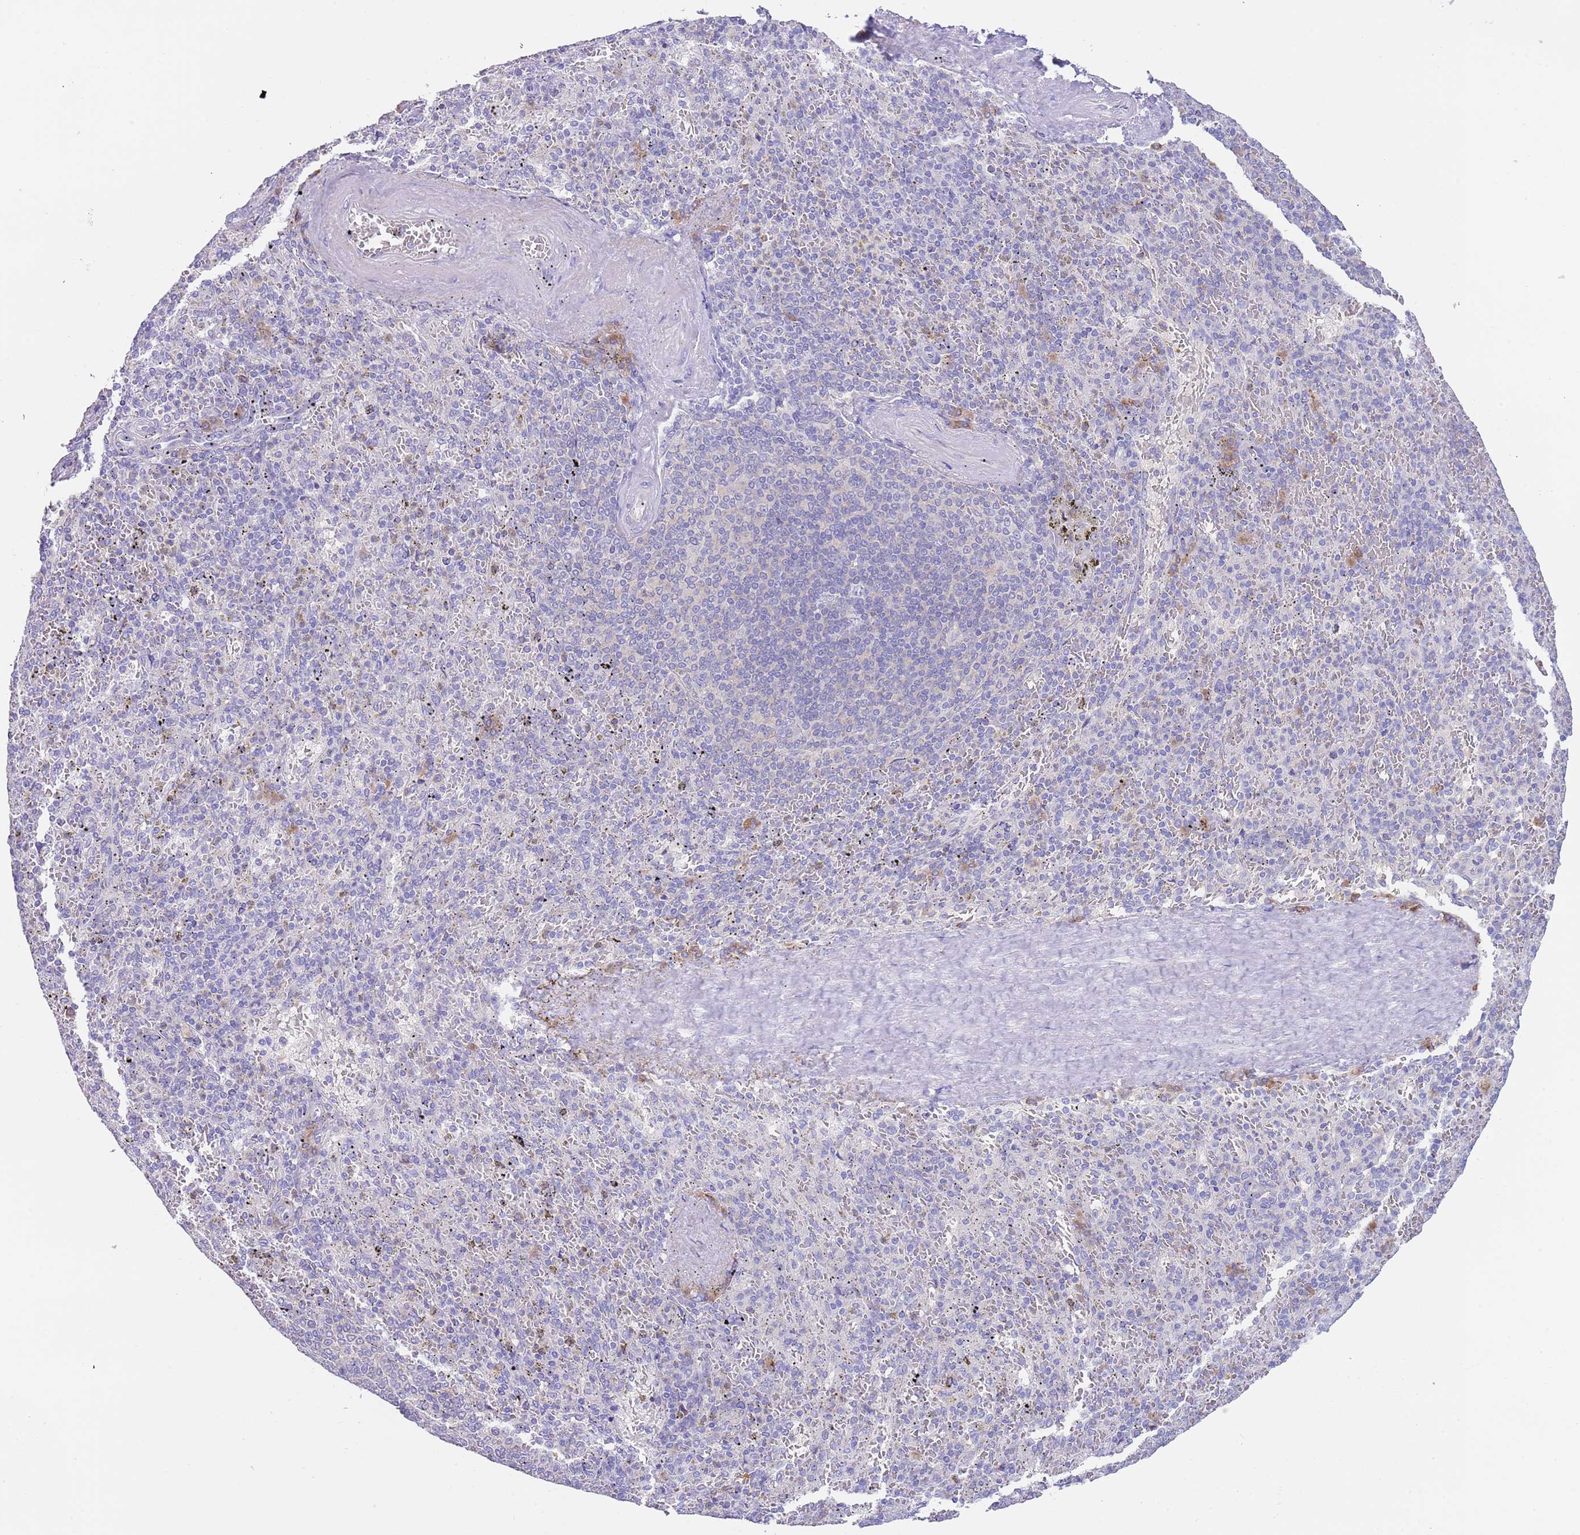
{"staining": {"intensity": "negative", "quantity": "none", "location": "none"}, "tissue": "spleen", "cell_type": "Cells in red pulp", "image_type": "normal", "snomed": [{"axis": "morphology", "description": "Normal tissue, NOS"}, {"axis": "topography", "description": "Spleen"}], "caption": "Immunohistochemistry of unremarkable spleen displays no positivity in cells in red pulp.", "gene": "TYW1B", "patient": {"sex": "male", "age": 82}}